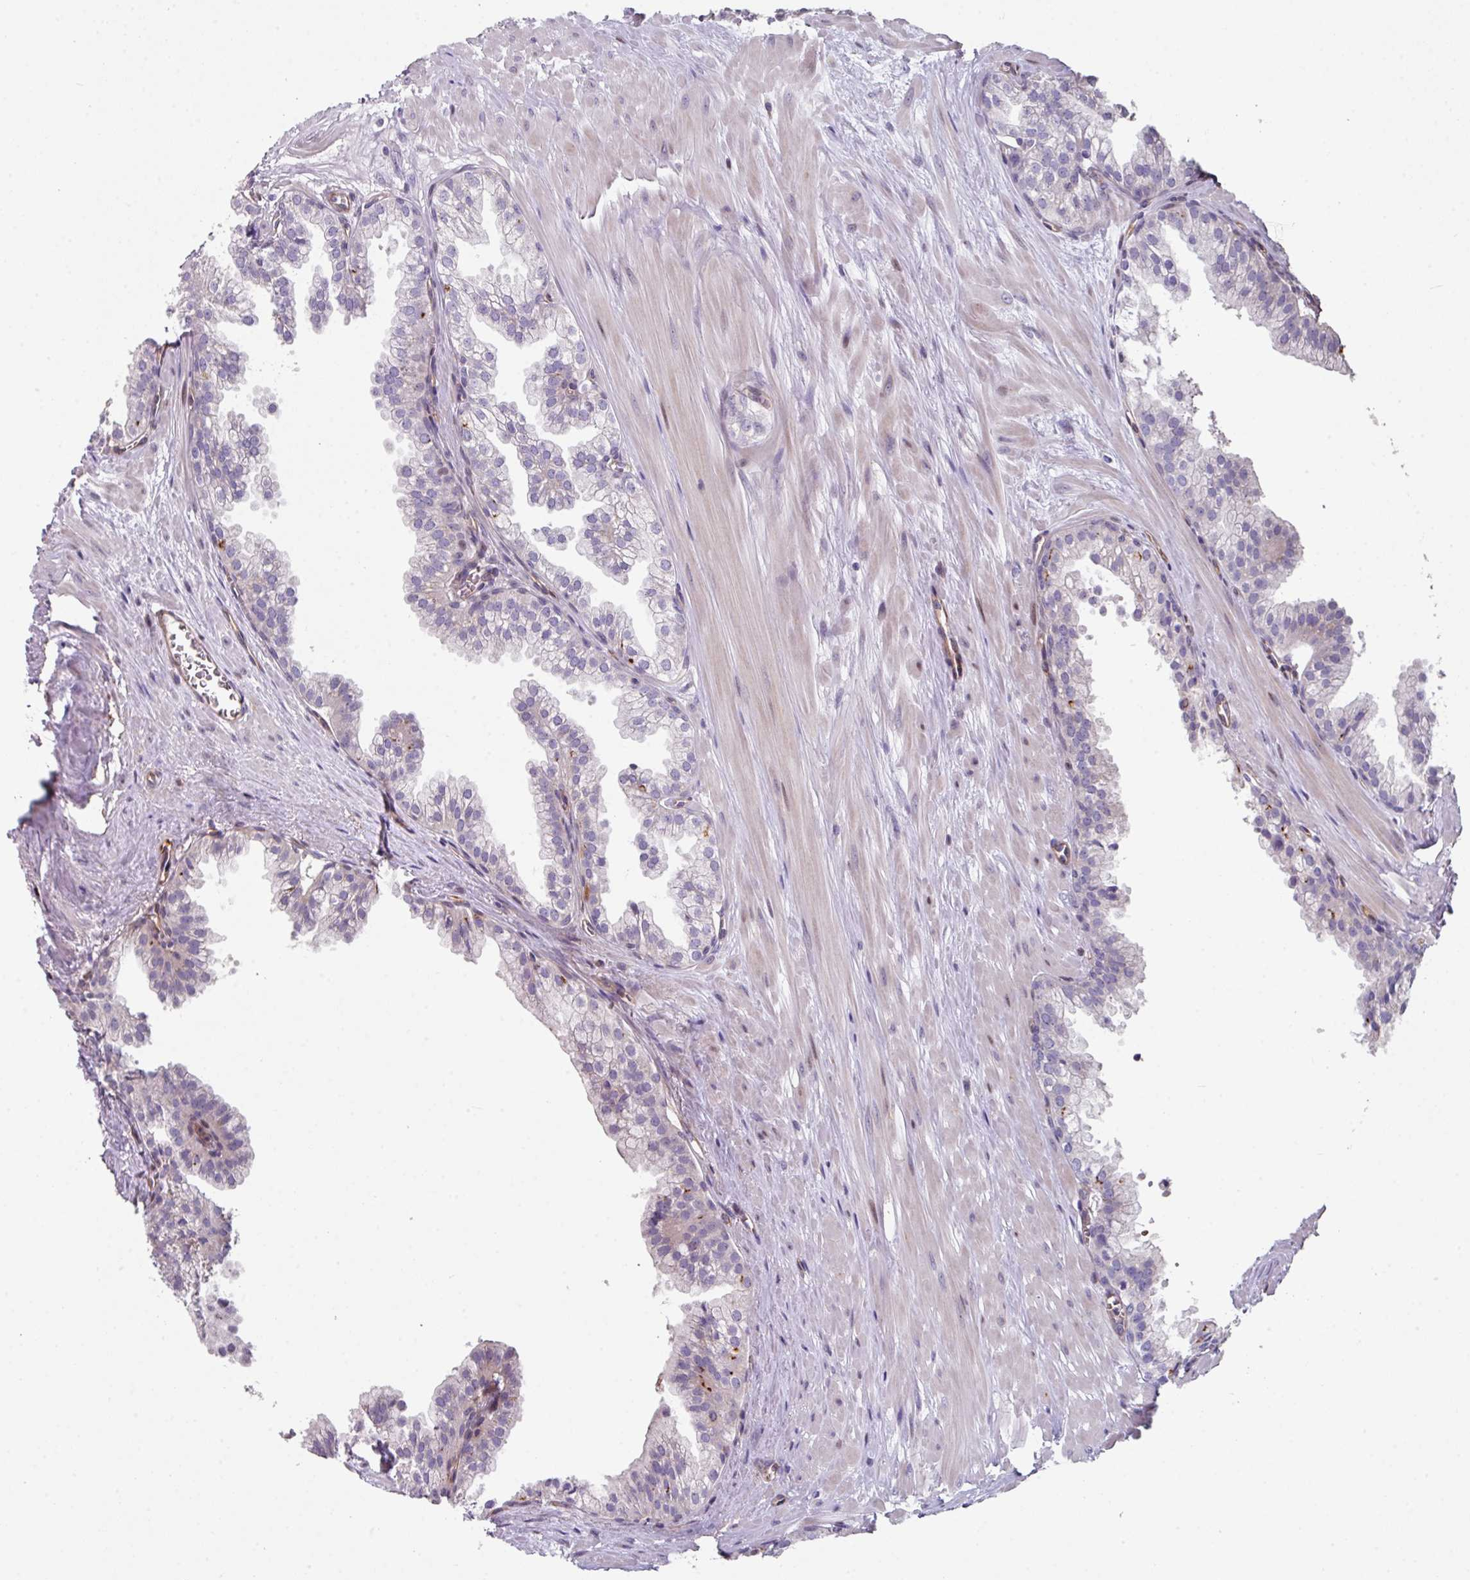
{"staining": {"intensity": "negative", "quantity": "none", "location": "none"}, "tissue": "prostate", "cell_type": "Glandular cells", "image_type": "normal", "snomed": [{"axis": "morphology", "description": "Normal tissue, NOS"}, {"axis": "topography", "description": "Prostate"}, {"axis": "topography", "description": "Peripheral nerve tissue"}], "caption": "Image shows no protein positivity in glandular cells of benign prostate.", "gene": "ANO9", "patient": {"sex": "male", "age": 55}}